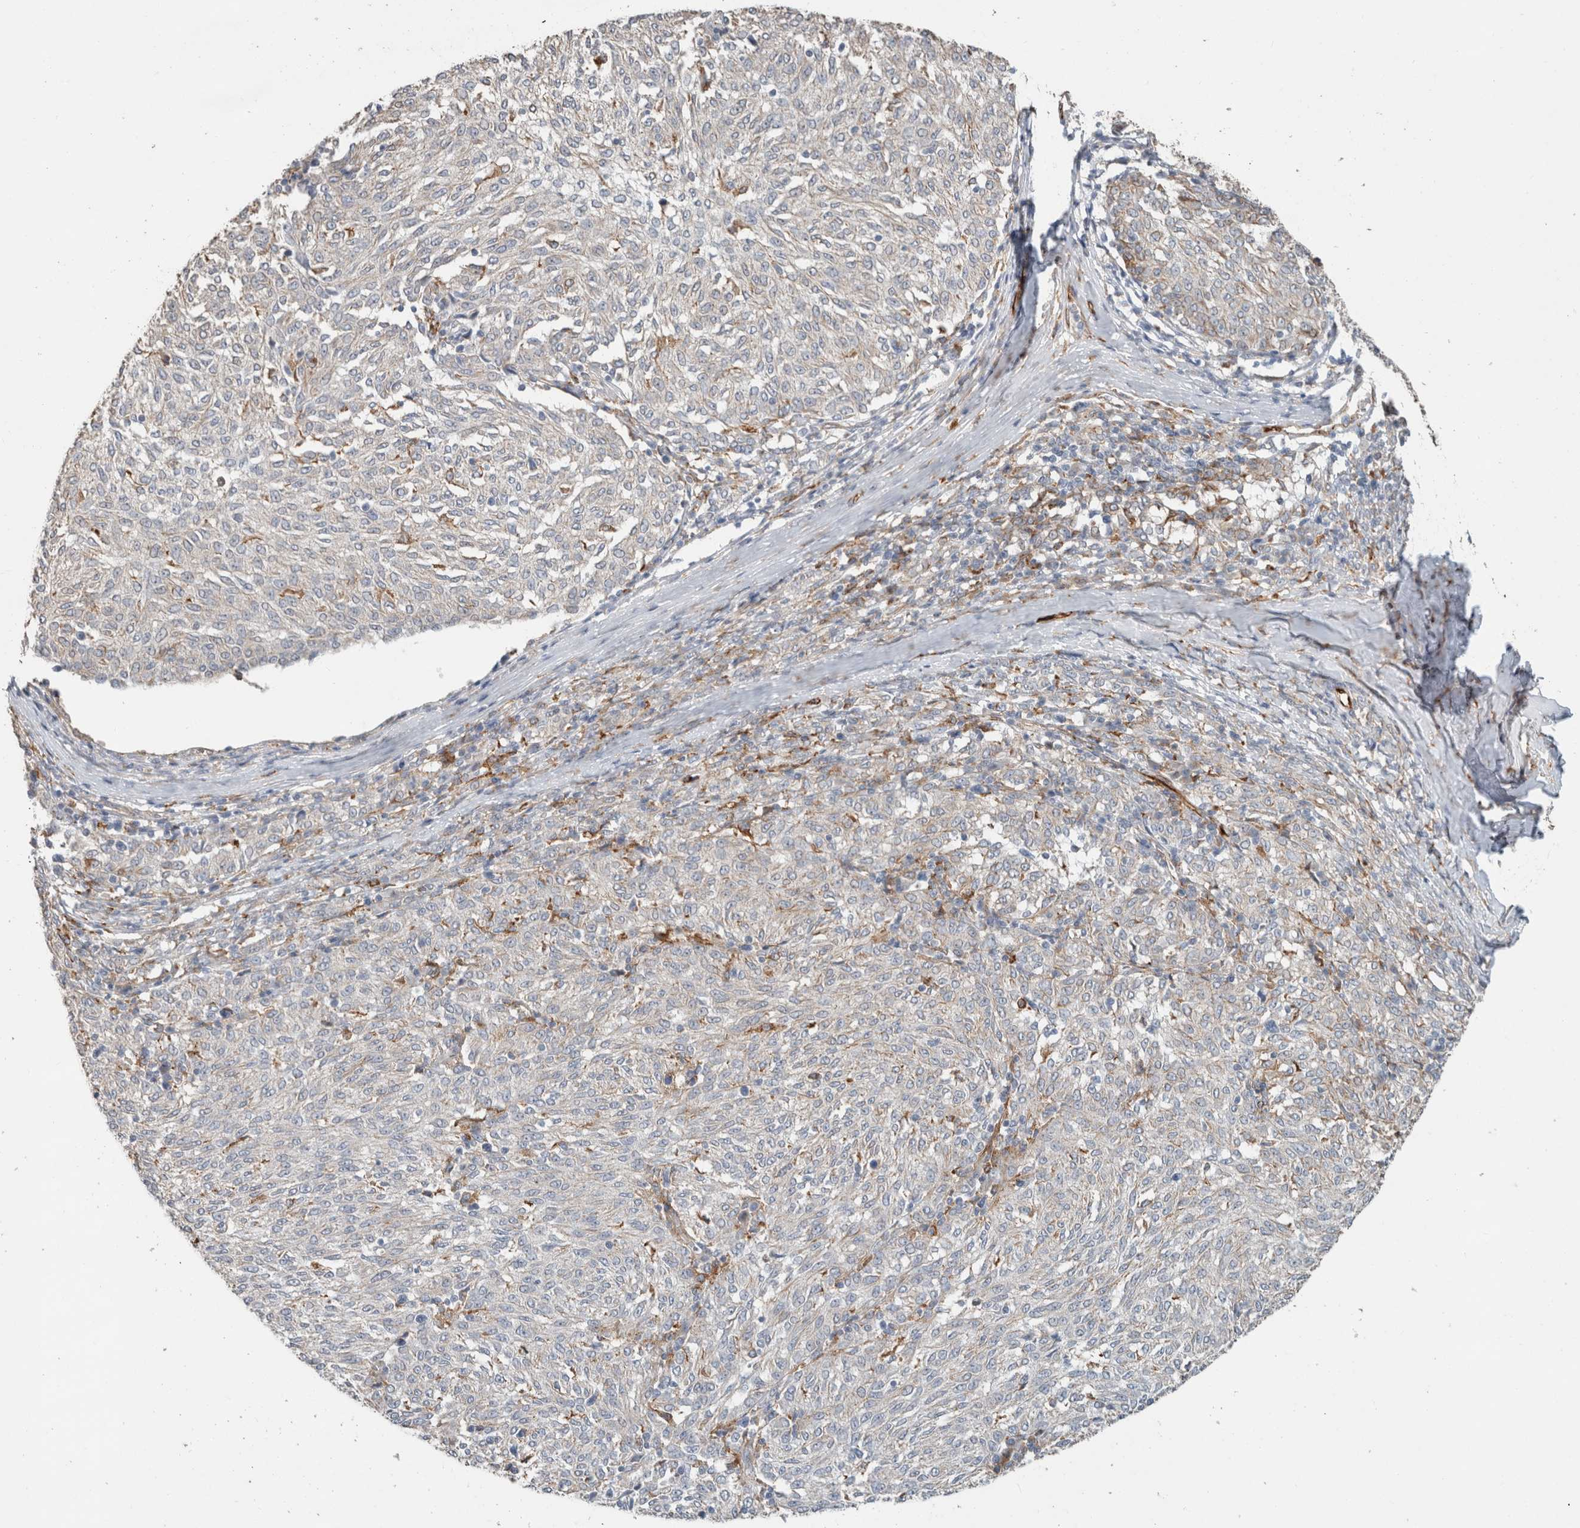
{"staining": {"intensity": "negative", "quantity": "none", "location": "none"}, "tissue": "melanoma", "cell_type": "Tumor cells", "image_type": "cancer", "snomed": [{"axis": "morphology", "description": "Malignant melanoma, NOS"}, {"axis": "topography", "description": "Skin"}], "caption": "Malignant melanoma stained for a protein using IHC exhibits no expression tumor cells.", "gene": "LY86", "patient": {"sex": "female", "age": 72}}